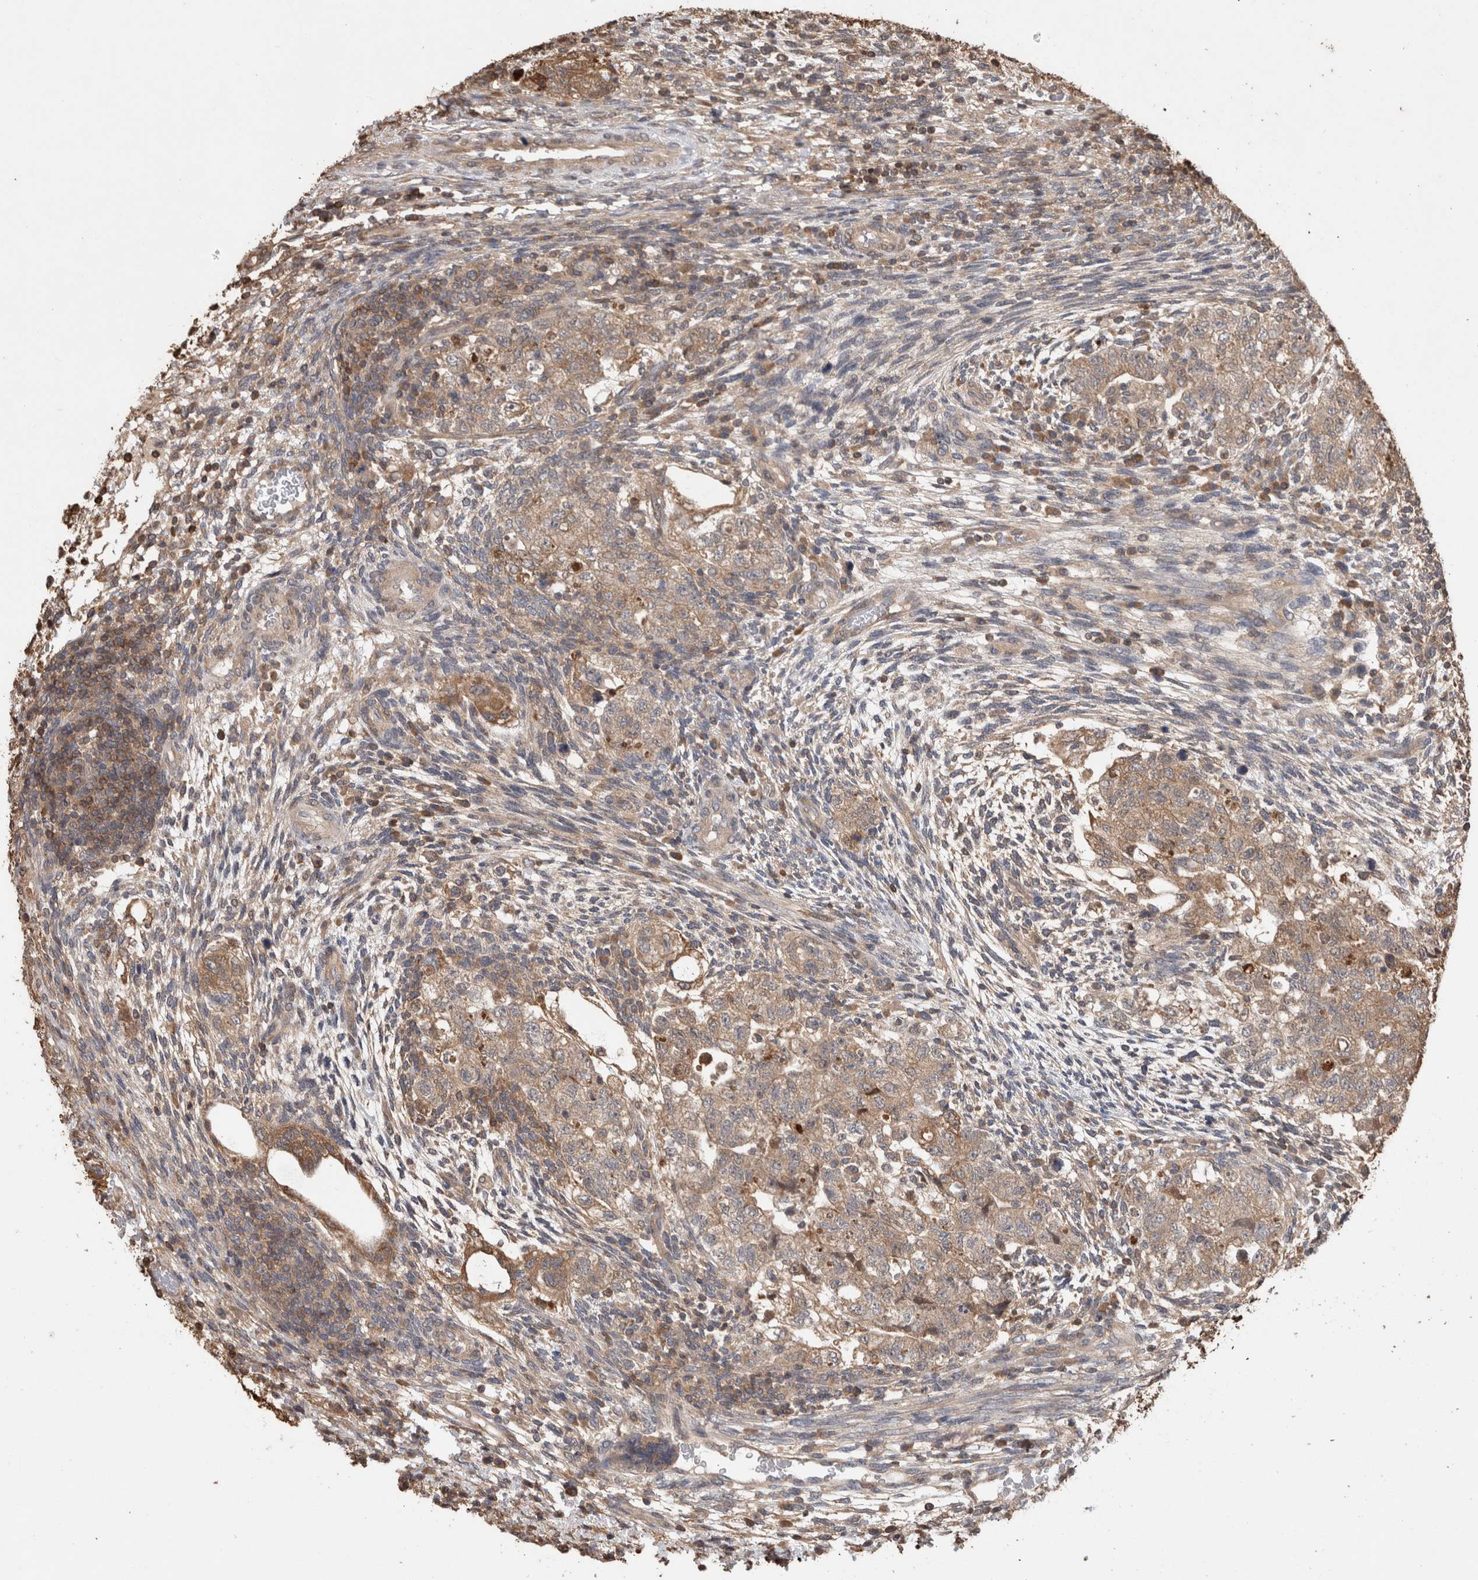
{"staining": {"intensity": "weak", "quantity": ">75%", "location": "cytoplasmic/membranous"}, "tissue": "testis cancer", "cell_type": "Tumor cells", "image_type": "cancer", "snomed": [{"axis": "morphology", "description": "Normal tissue, NOS"}, {"axis": "morphology", "description": "Carcinoma, Embryonal, NOS"}, {"axis": "topography", "description": "Testis"}], "caption": "Testis cancer (embryonal carcinoma) stained with a brown dye shows weak cytoplasmic/membranous positive positivity in approximately >75% of tumor cells.", "gene": "TRIM5", "patient": {"sex": "male", "age": 36}}